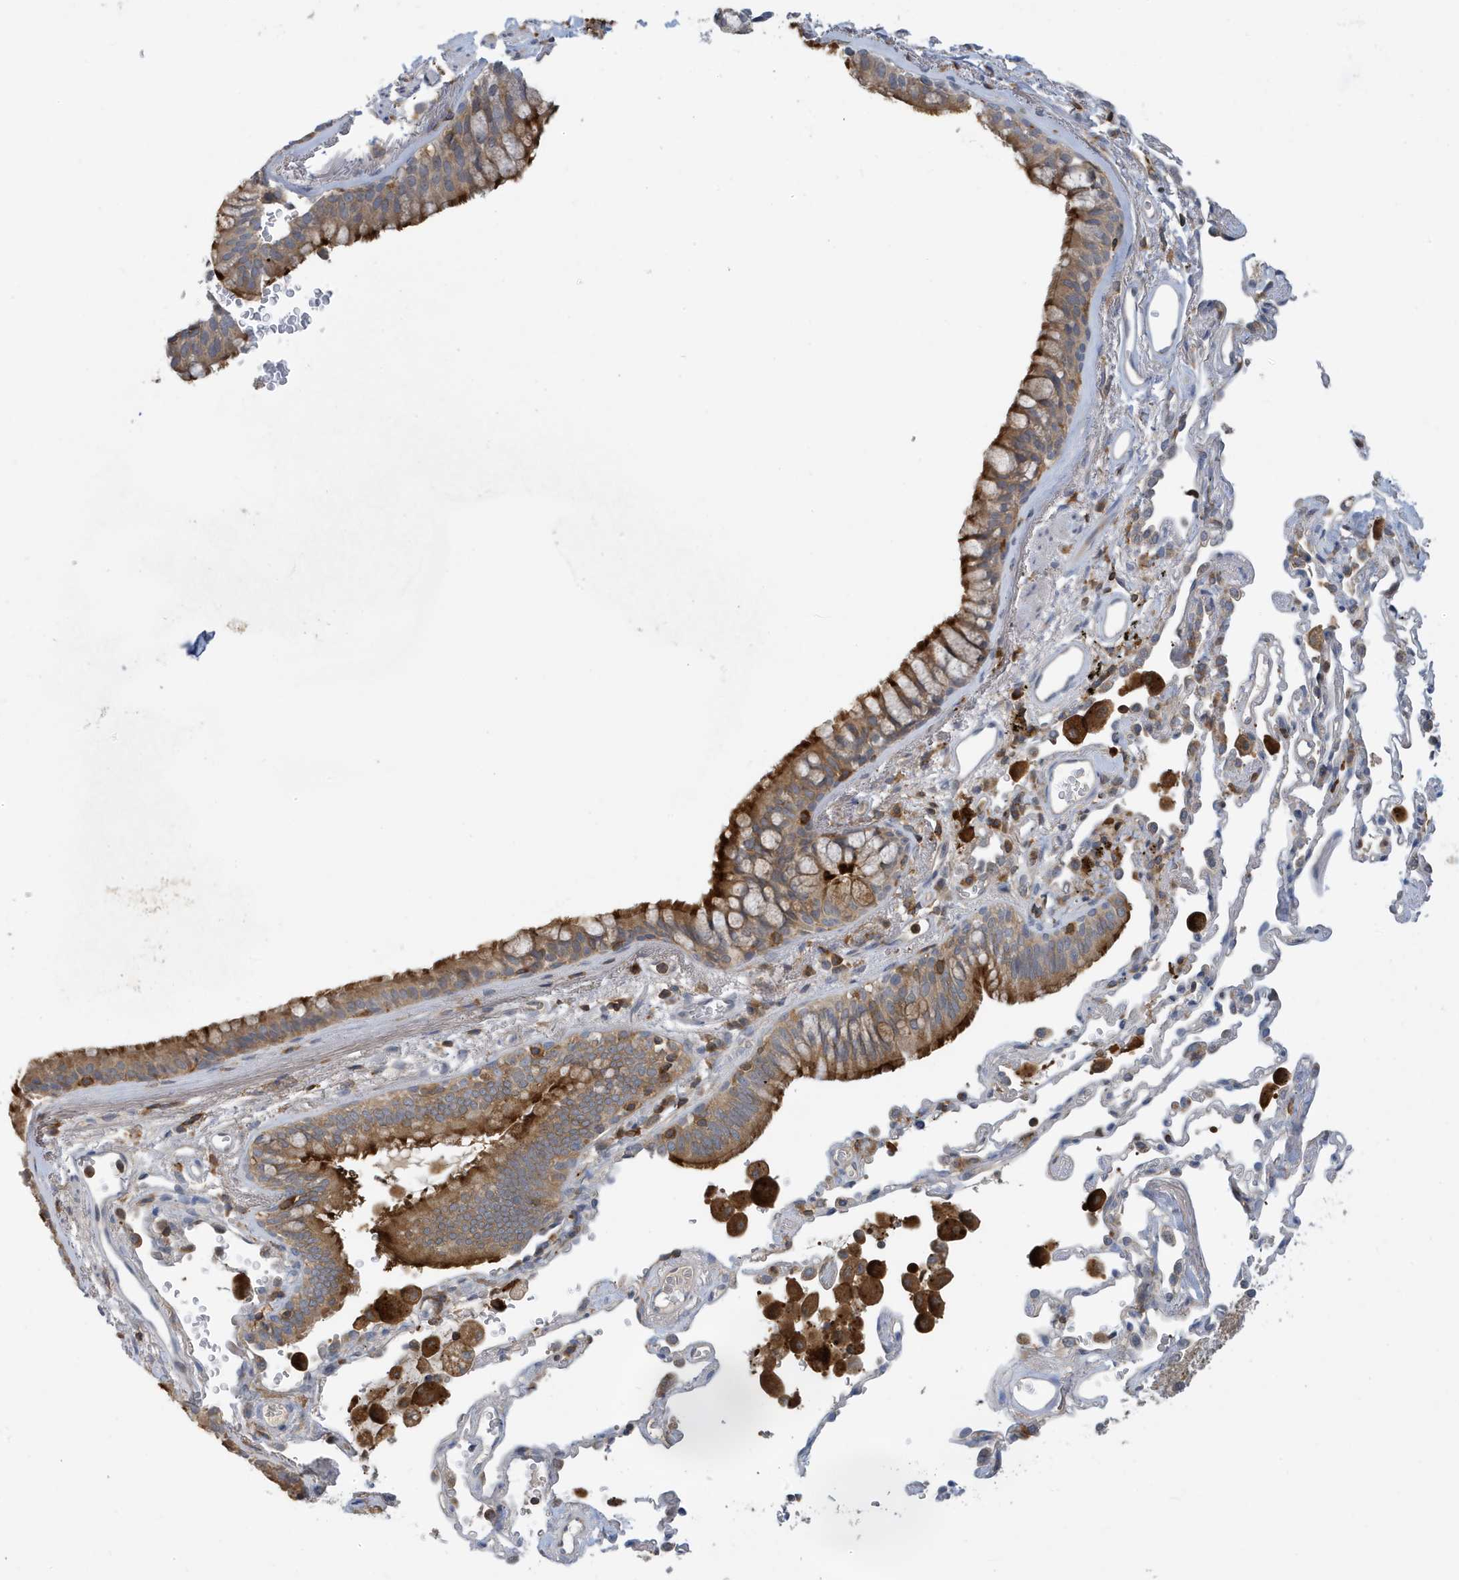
{"staining": {"intensity": "strong", "quantity": "25%-75%", "location": "cytoplasmic/membranous"}, "tissue": "bronchus", "cell_type": "Respiratory epithelial cells", "image_type": "normal", "snomed": [{"axis": "morphology", "description": "Normal tissue, NOS"}, {"axis": "morphology", "description": "Adenocarcinoma, NOS"}, {"axis": "topography", "description": "Bronchus"}, {"axis": "topography", "description": "Lung"}], "caption": "Brown immunohistochemical staining in normal human bronchus exhibits strong cytoplasmic/membranous positivity in approximately 25%-75% of respiratory epithelial cells.", "gene": "NSUN3", "patient": {"sex": "male", "age": 54}}